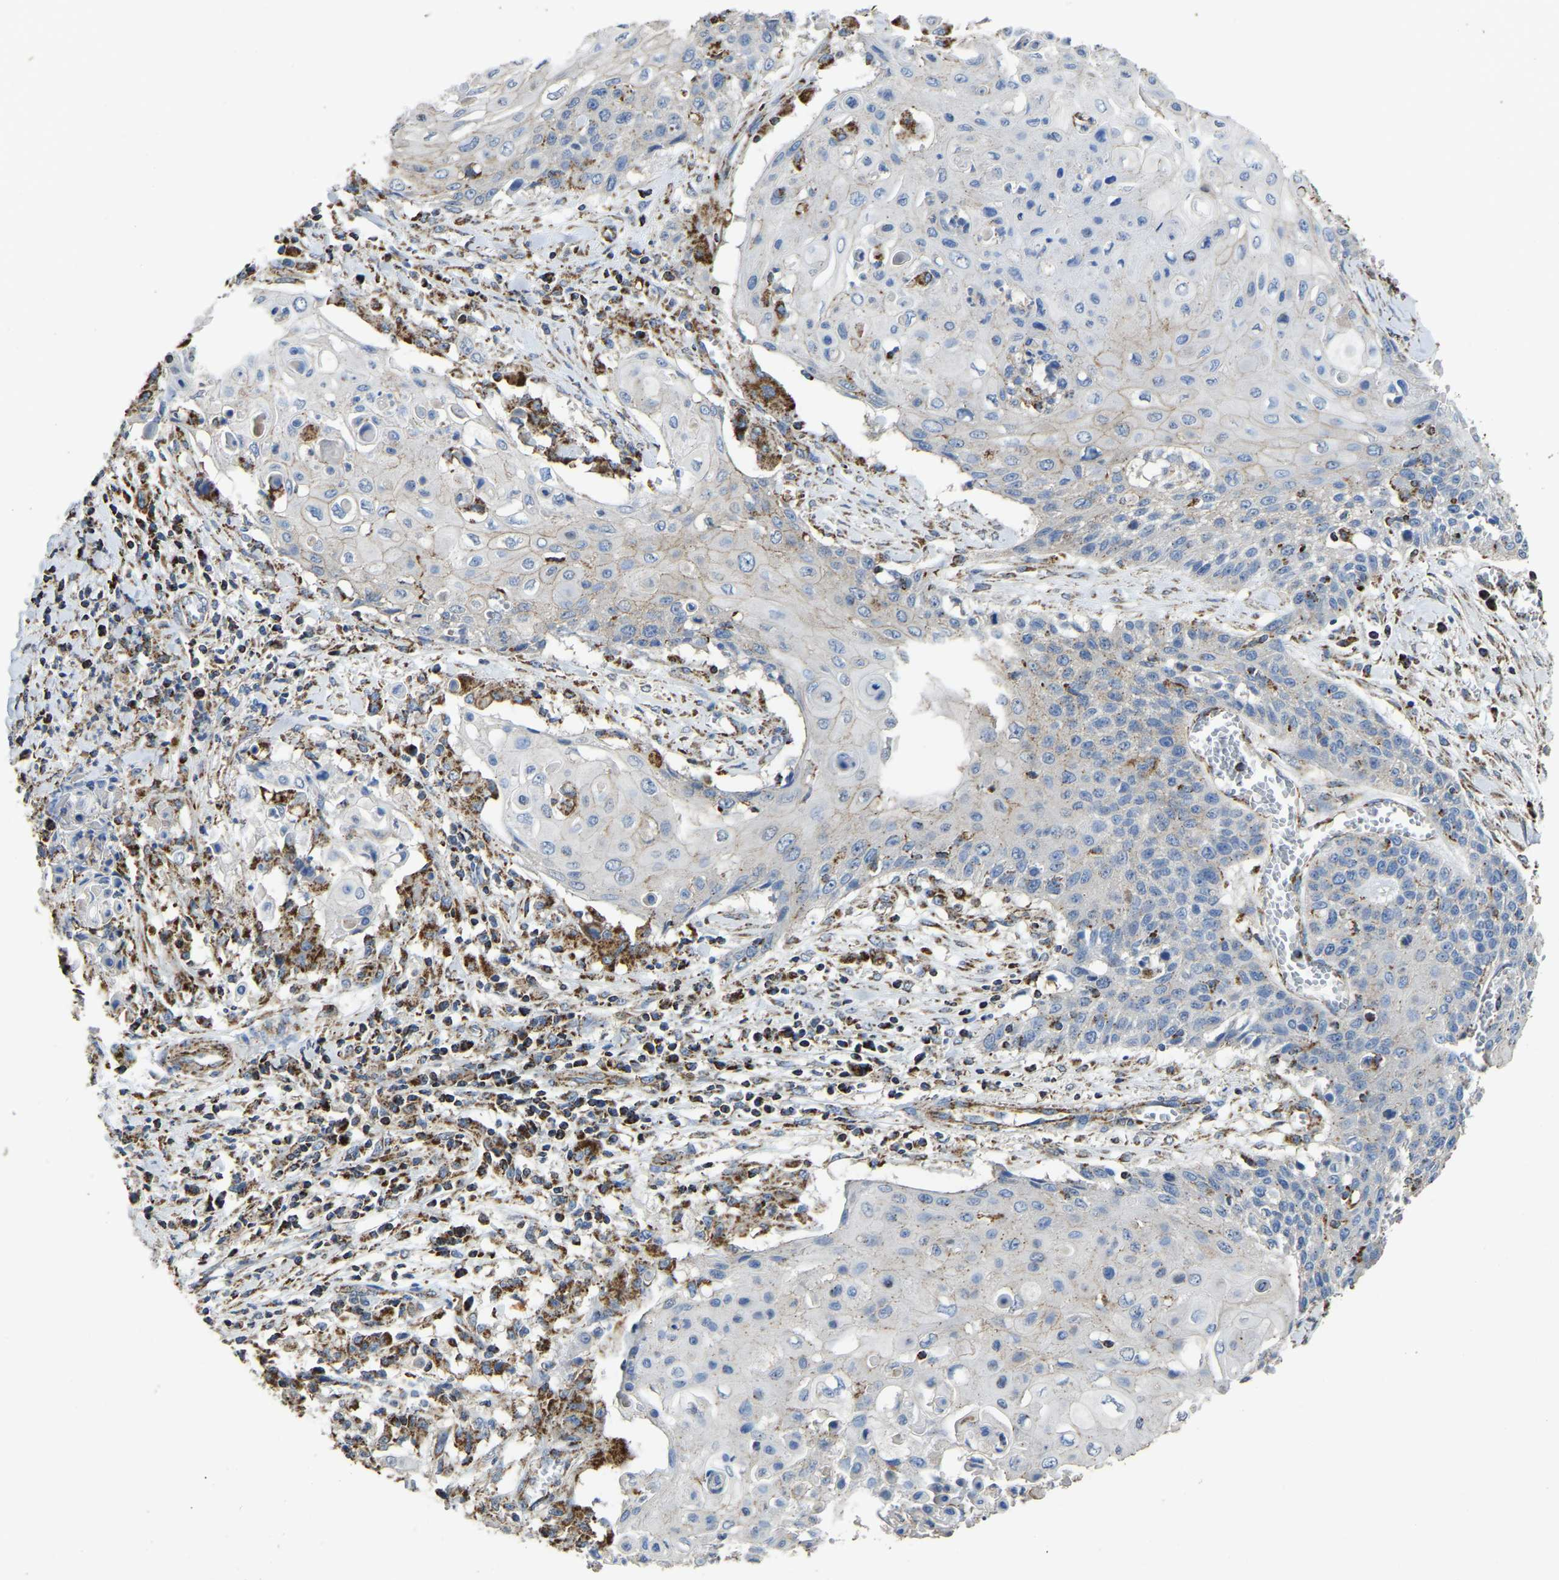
{"staining": {"intensity": "negative", "quantity": "none", "location": "none"}, "tissue": "cervical cancer", "cell_type": "Tumor cells", "image_type": "cancer", "snomed": [{"axis": "morphology", "description": "Squamous cell carcinoma, NOS"}, {"axis": "topography", "description": "Cervix"}], "caption": "Image shows no protein staining in tumor cells of squamous cell carcinoma (cervical) tissue.", "gene": "ETFA", "patient": {"sex": "female", "age": 39}}